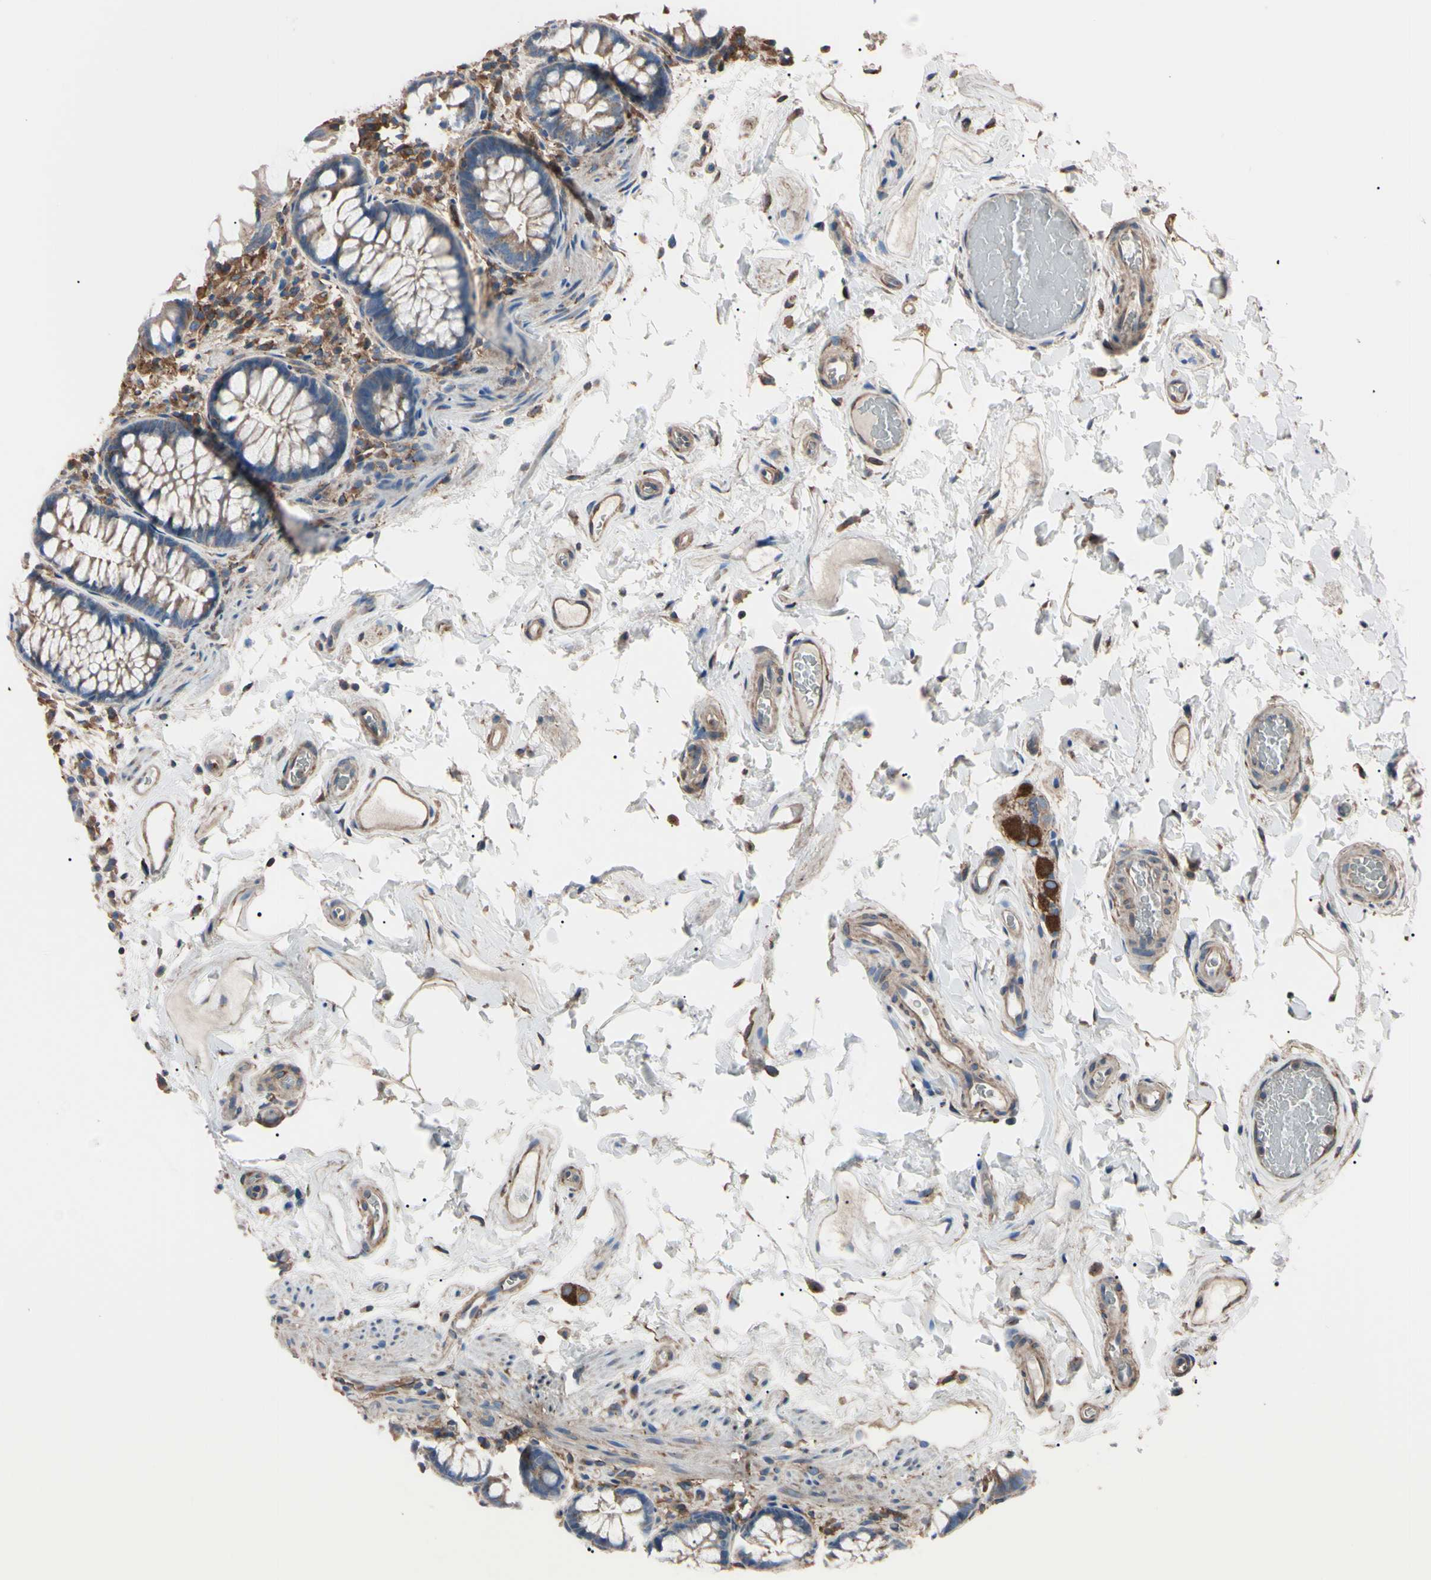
{"staining": {"intensity": "moderate", "quantity": ">75%", "location": "cytoplasmic/membranous"}, "tissue": "colon", "cell_type": "Endothelial cells", "image_type": "normal", "snomed": [{"axis": "morphology", "description": "Normal tissue, NOS"}, {"axis": "topography", "description": "Colon"}], "caption": "Colon stained with DAB (3,3'-diaminobenzidine) immunohistochemistry (IHC) exhibits medium levels of moderate cytoplasmic/membranous staining in about >75% of endothelial cells.", "gene": "PRKACA", "patient": {"sex": "female", "age": 80}}